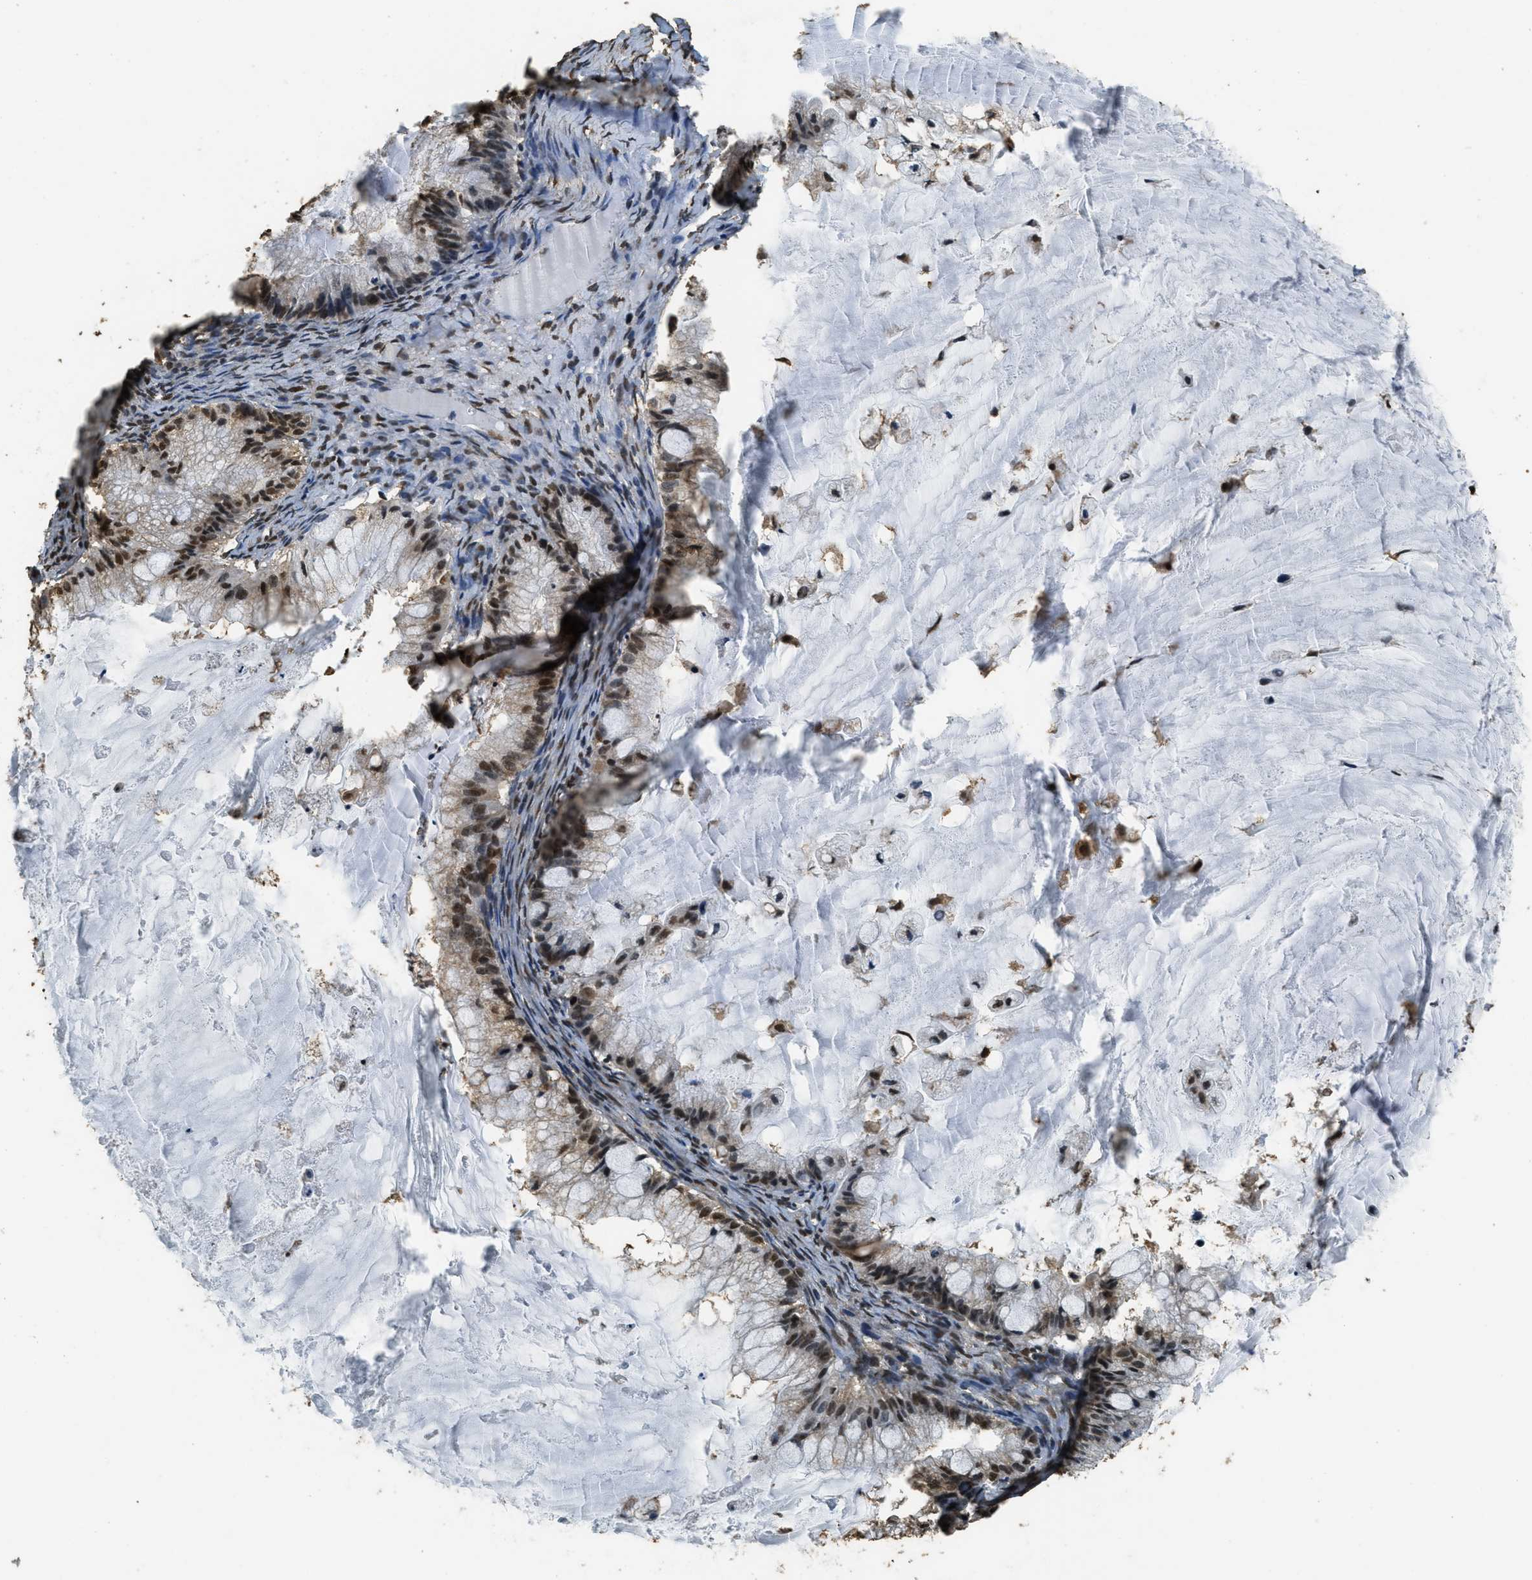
{"staining": {"intensity": "moderate", "quantity": ">75%", "location": "nuclear"}, "tissue": "ovarian cancer", "cell_type": "Tumor cells", "image_type": "cancer", "snomed": [{"axis": "morphology", "description": "Cystadenocarcinoma, mucinous, NOS"}, {"axis": "topography", "description": "Ovary"}], "caption": "A brown stain highlights moderate nuclear expression of a protein in human ovarian mucinous cystadenocarcinoma tumor cells. The protein is shown in brown color, while the nuclei are stained blue.", "gene": "MYB", "patient": {"sex": "female", "age": 57}}